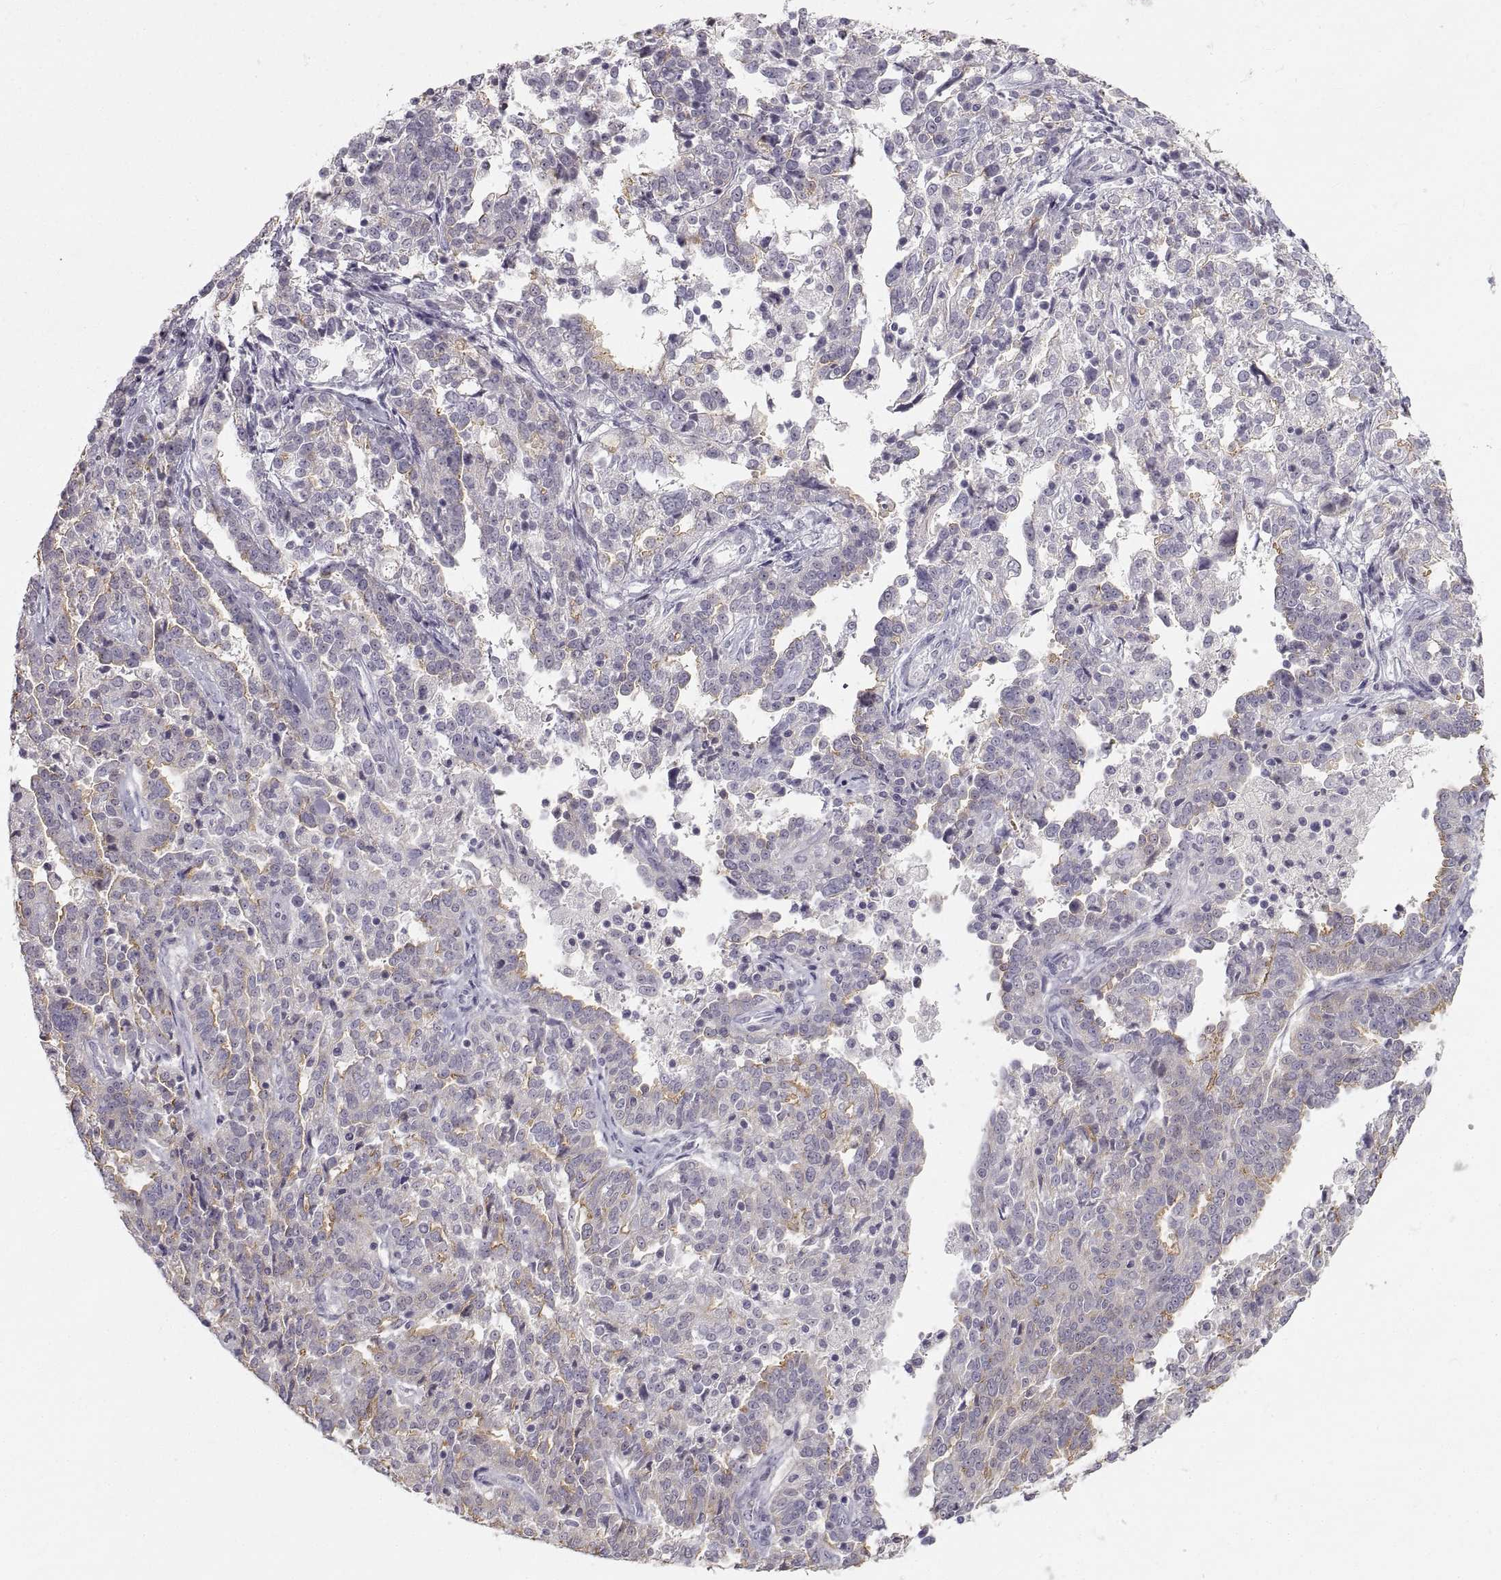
{"staining": {"intensity": "negative", "quantity": "none", "location": "none"}, "tissue": "ovarian cancer", "cell_type": "Tumor cells", "image_type": "cancer", "snomed": [{"axis": "morphology", "description": "Cystadenocarcinoma, serous, NOS"}, {"axis": "topography", "description": "Ovary"}], "caption": "Tumor cells show no significant expression in ovarian cancer (serous cystadenocarcinoma).", "gene": "ZNF185", "patient": {"sex": "female", "age": 67}}